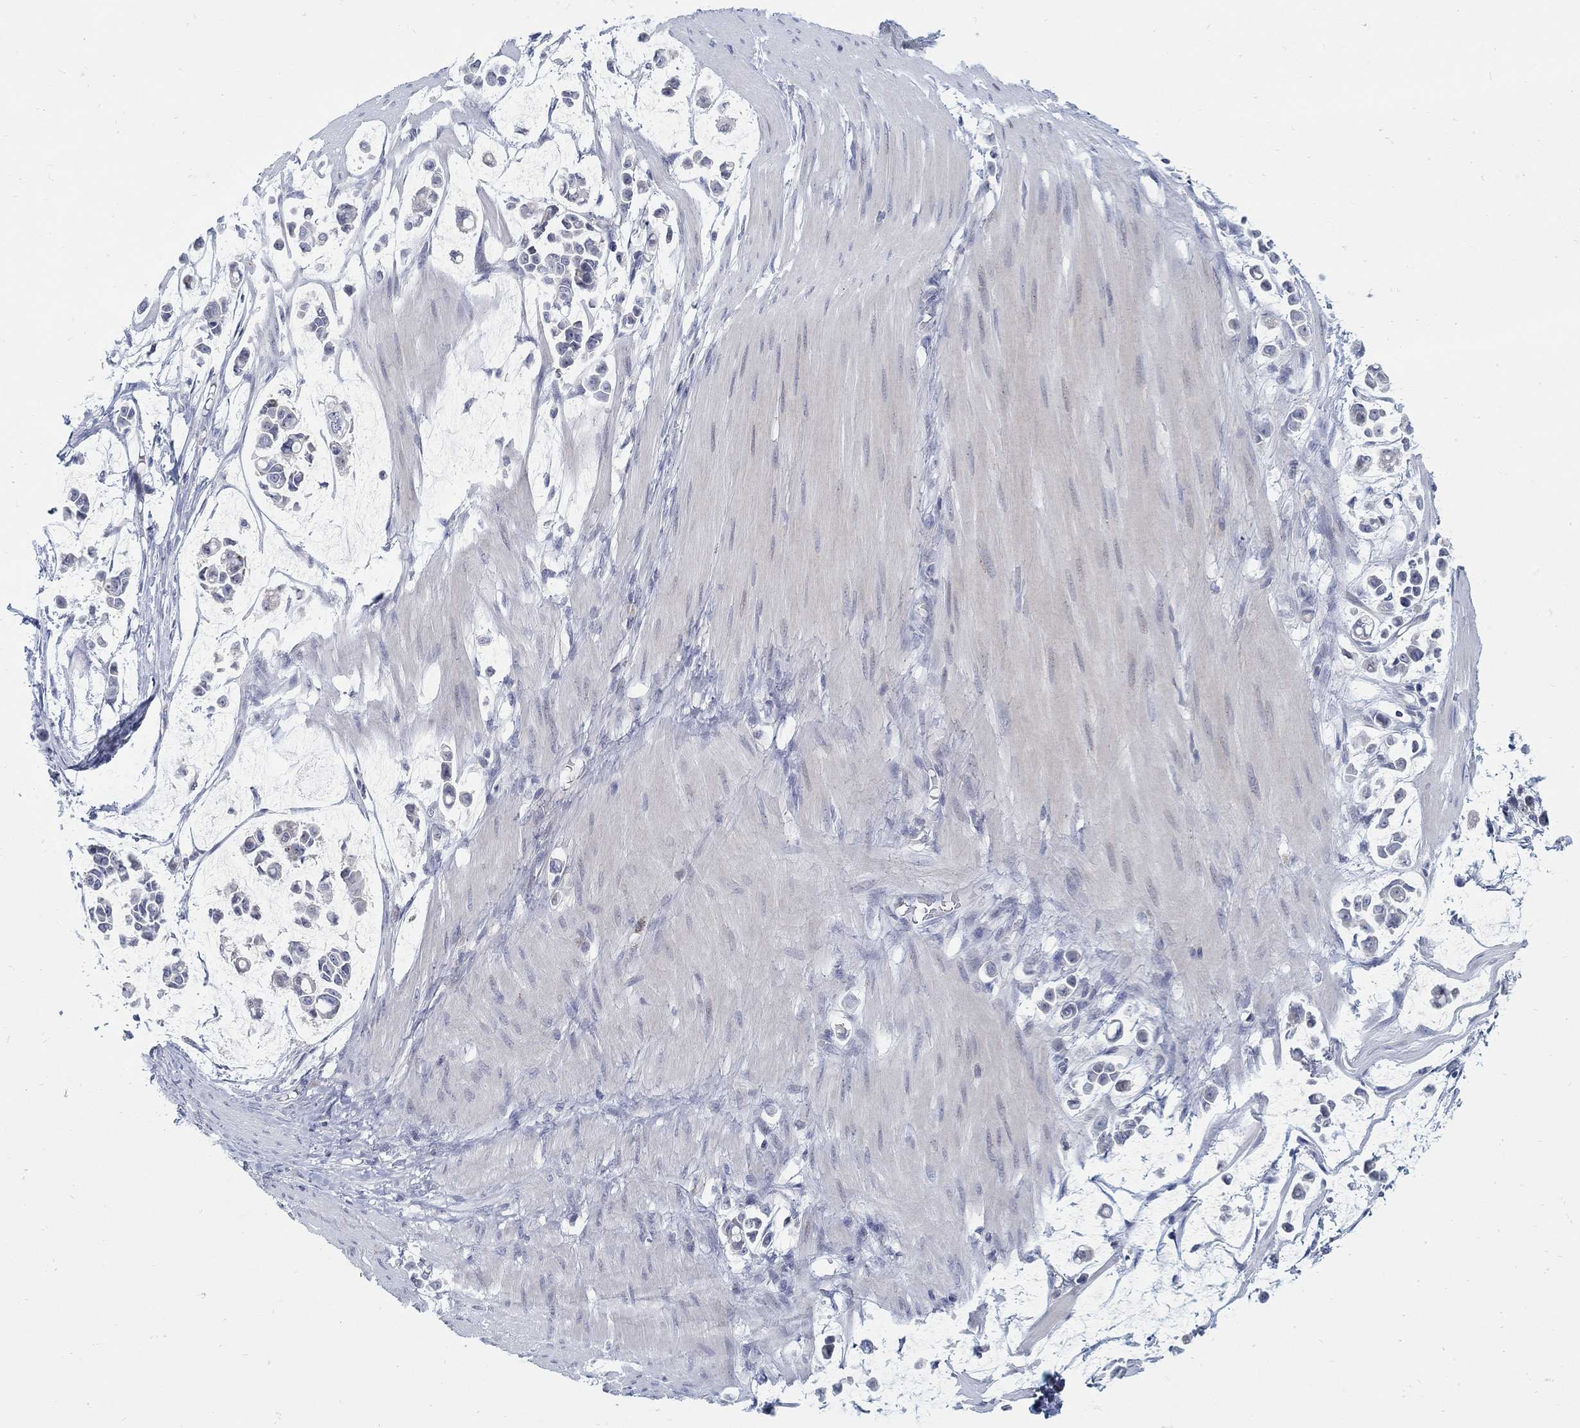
{"staining": {"intensity": "negative", "quantity": "none", "location": "none"}, "tissue": "stomach cancer", "cell_type": "Tumor cells", "image_type": "cancer", "snomed": [{"axis": "morphology", "description": "Adenocarcinoma, NOS"}, {"axis": "topography", "description": "Stomach"}], "caption": "The image demonstrates no staining of tumor cells in stomach cancer. (Immunohistochemistry (ihc), brightfield microscopy, high magnification).", "gene": "ANO7", "patient": {"sex": "male", "age": 82}}